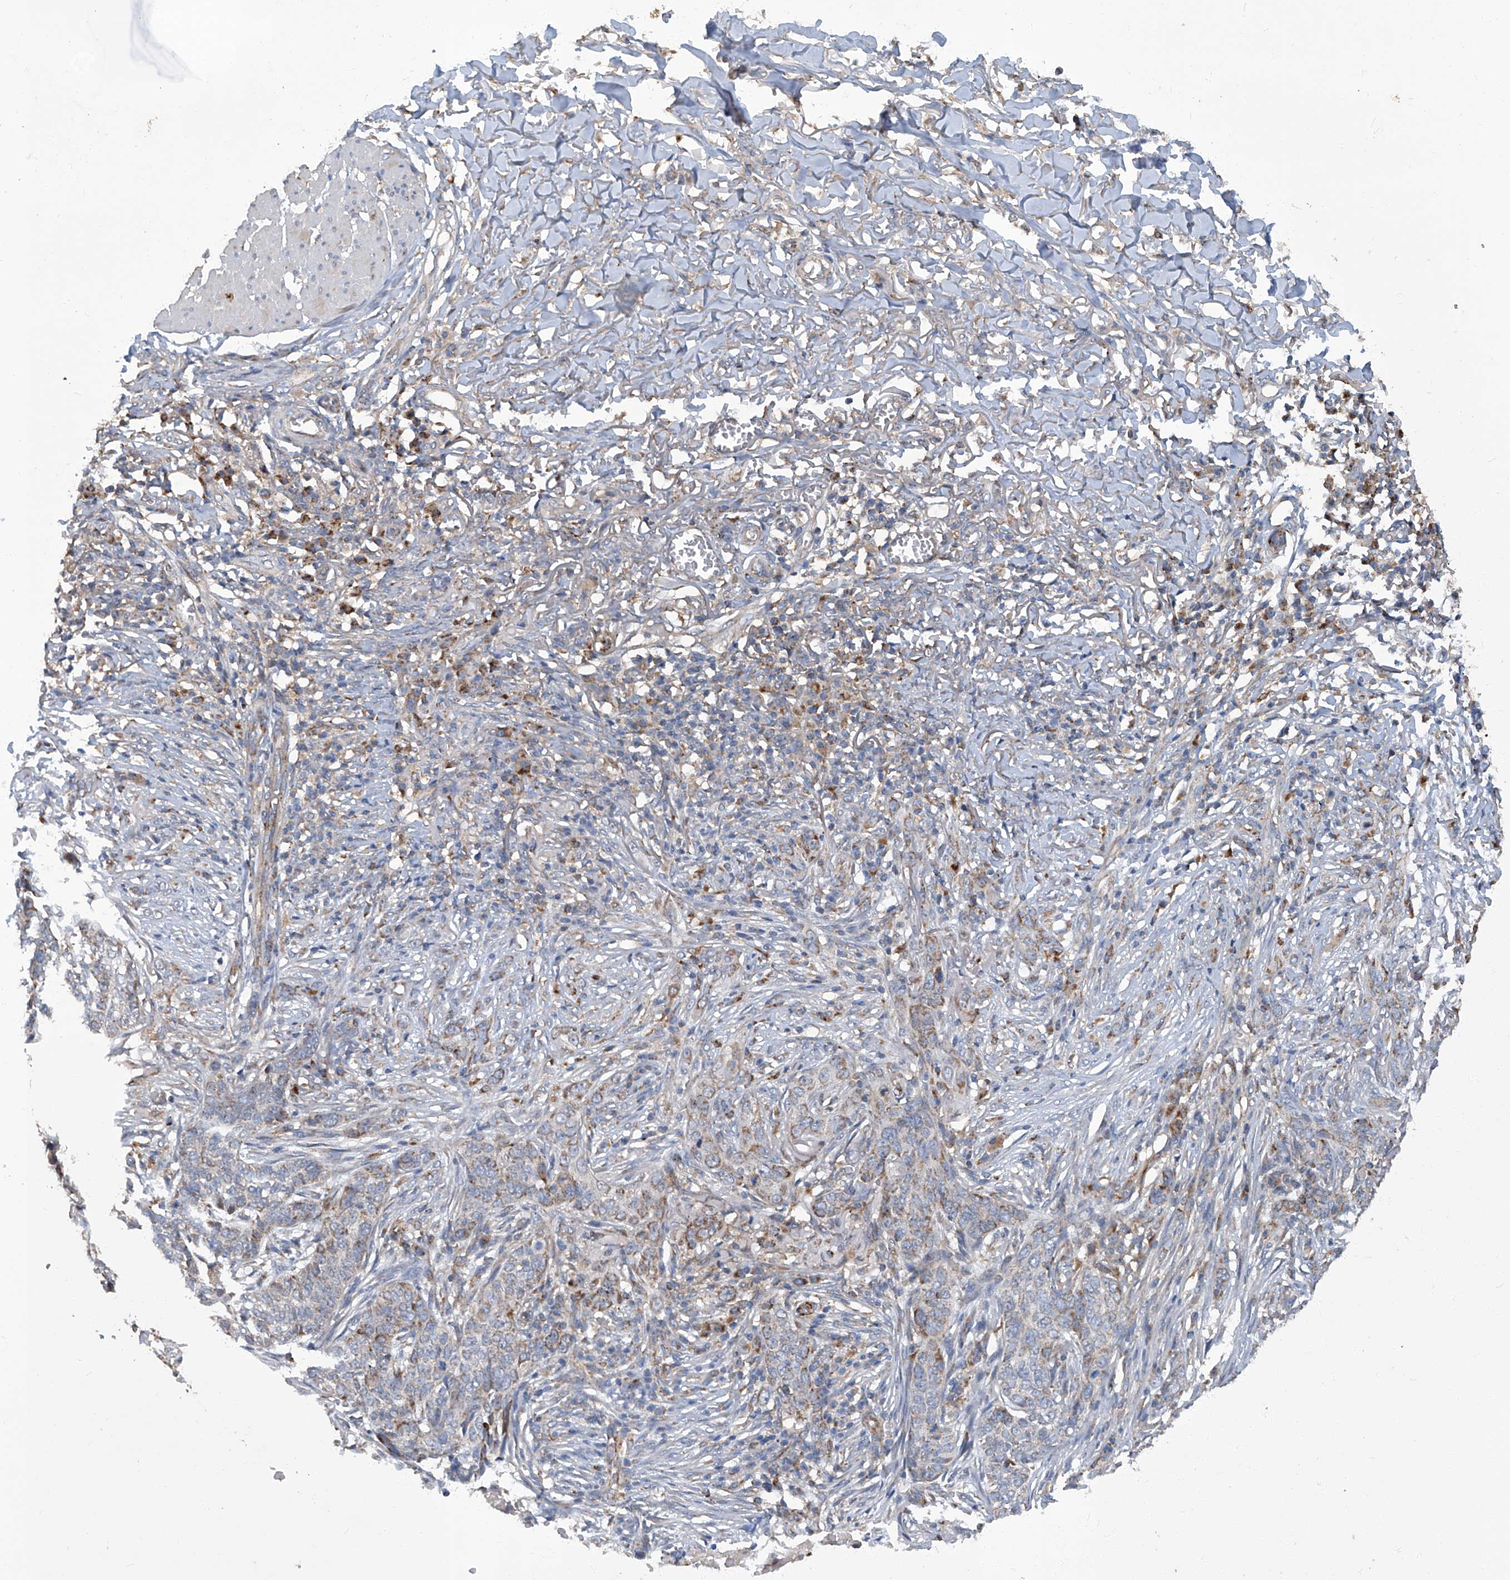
{"staining": {"intensity": "strong", "quantity": "25%-75%", "location": "cytoplasmic/membranous"}, "tissue": "skin cancer", "cell_type": "Tumor cells", "image_type": "cancer", "snomed": [{"axis": "morphology", "description": "Basal cell carcinoma"}, {"axis": "topography", "description": "Skin"}], "caption": "There is high levels of strong cytoplasmic/membranous staining in tumor cells of skin cancer (basal cell carcinoma), as demonstrated by immunohistochemical staining (brown color).", "gene": "TNFRSF13B", "patient": {"sex": "male", "age": 85}}